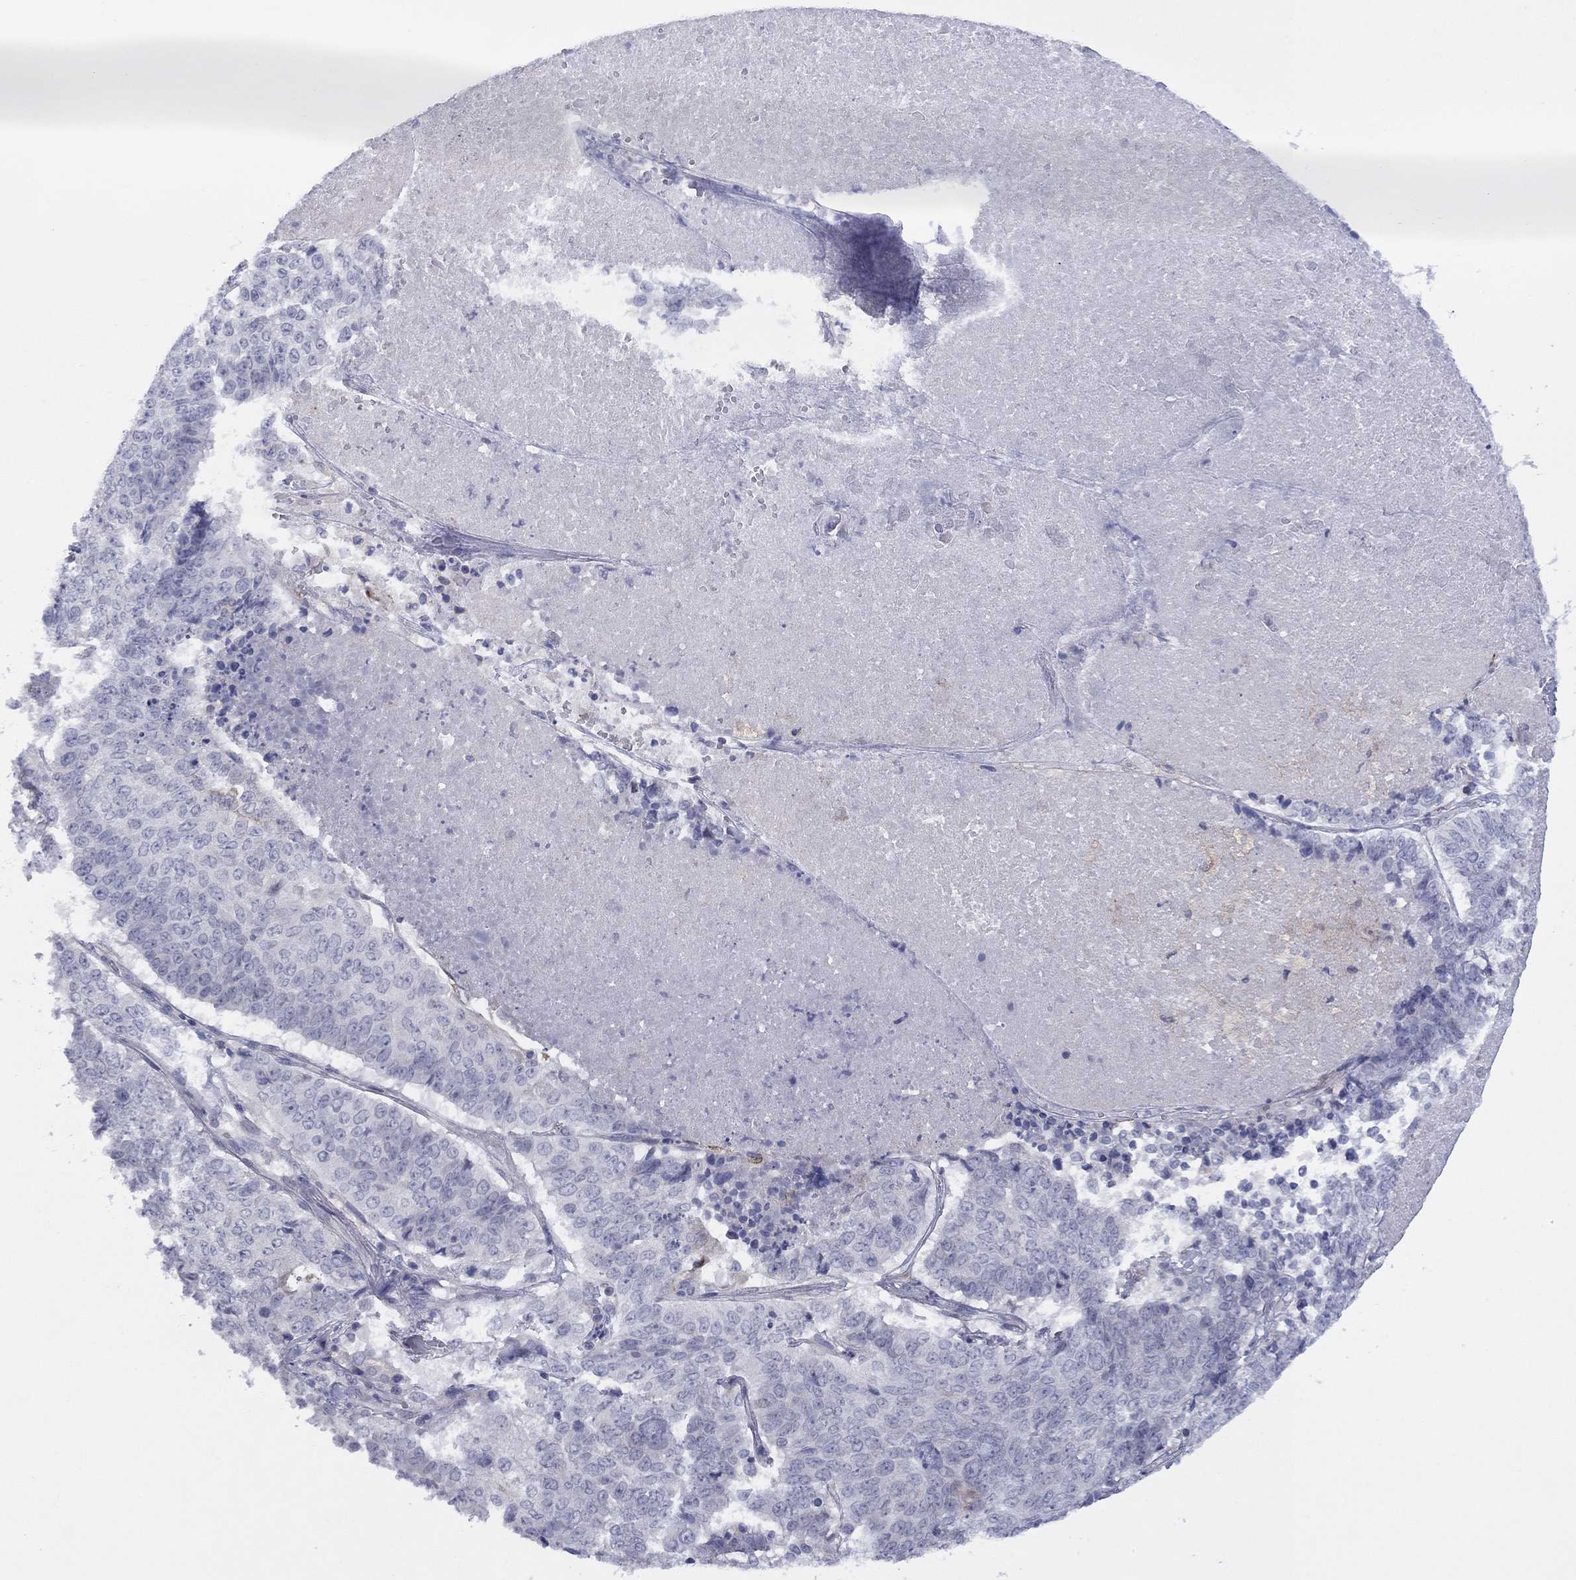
{"staining": {"intensity": "negative", "quantity": "none", "location": "none"}, "tissue": "lung cancer", "cell_type": "Tumor cells", "image_type": "cancer", "snomed": [{"axis": "morphology", "description": "Squamous cell carcinoma, NOS"}, {"axis": "topography", "description": "Lung"}], "caption": "Immunohistochemistry photomicrograph of human squamous cell carcinoma (lung) stained for a protein (brown), which reveals no positivity in tumor cells.", "gene": "CYP2B6", "patient": {"sex": "male", "age": 64}}